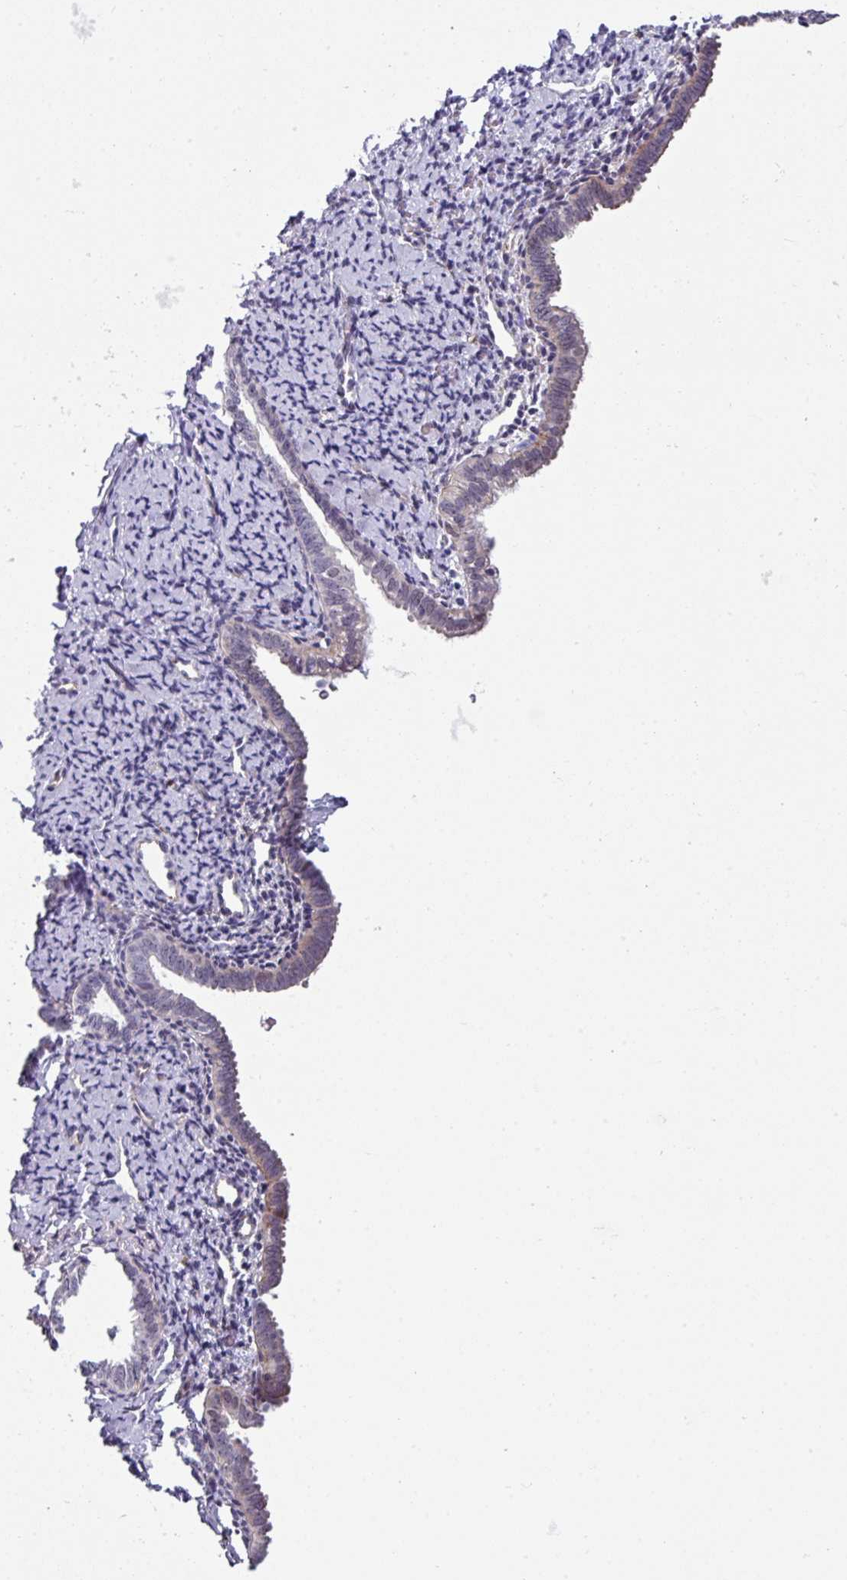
{"staining": {"intensity": "negative", "quantity": "none", "location": "none"}, "tissue": "endometrium", "cell_type": "Cells in endometrial stroma", "image_type": "normal", "snomed": [{"axis": "morphology", "description": "Normal tissue, NOS"}, {"axis": "topography", "description": "Endometrium"}], "caption": "Photomicrograph shows no significant protein staining in cells in endometrial stroma of unremarkable endometrium.", "gene": "BMS1", "patient": {"sex": "female", "age": 63}}